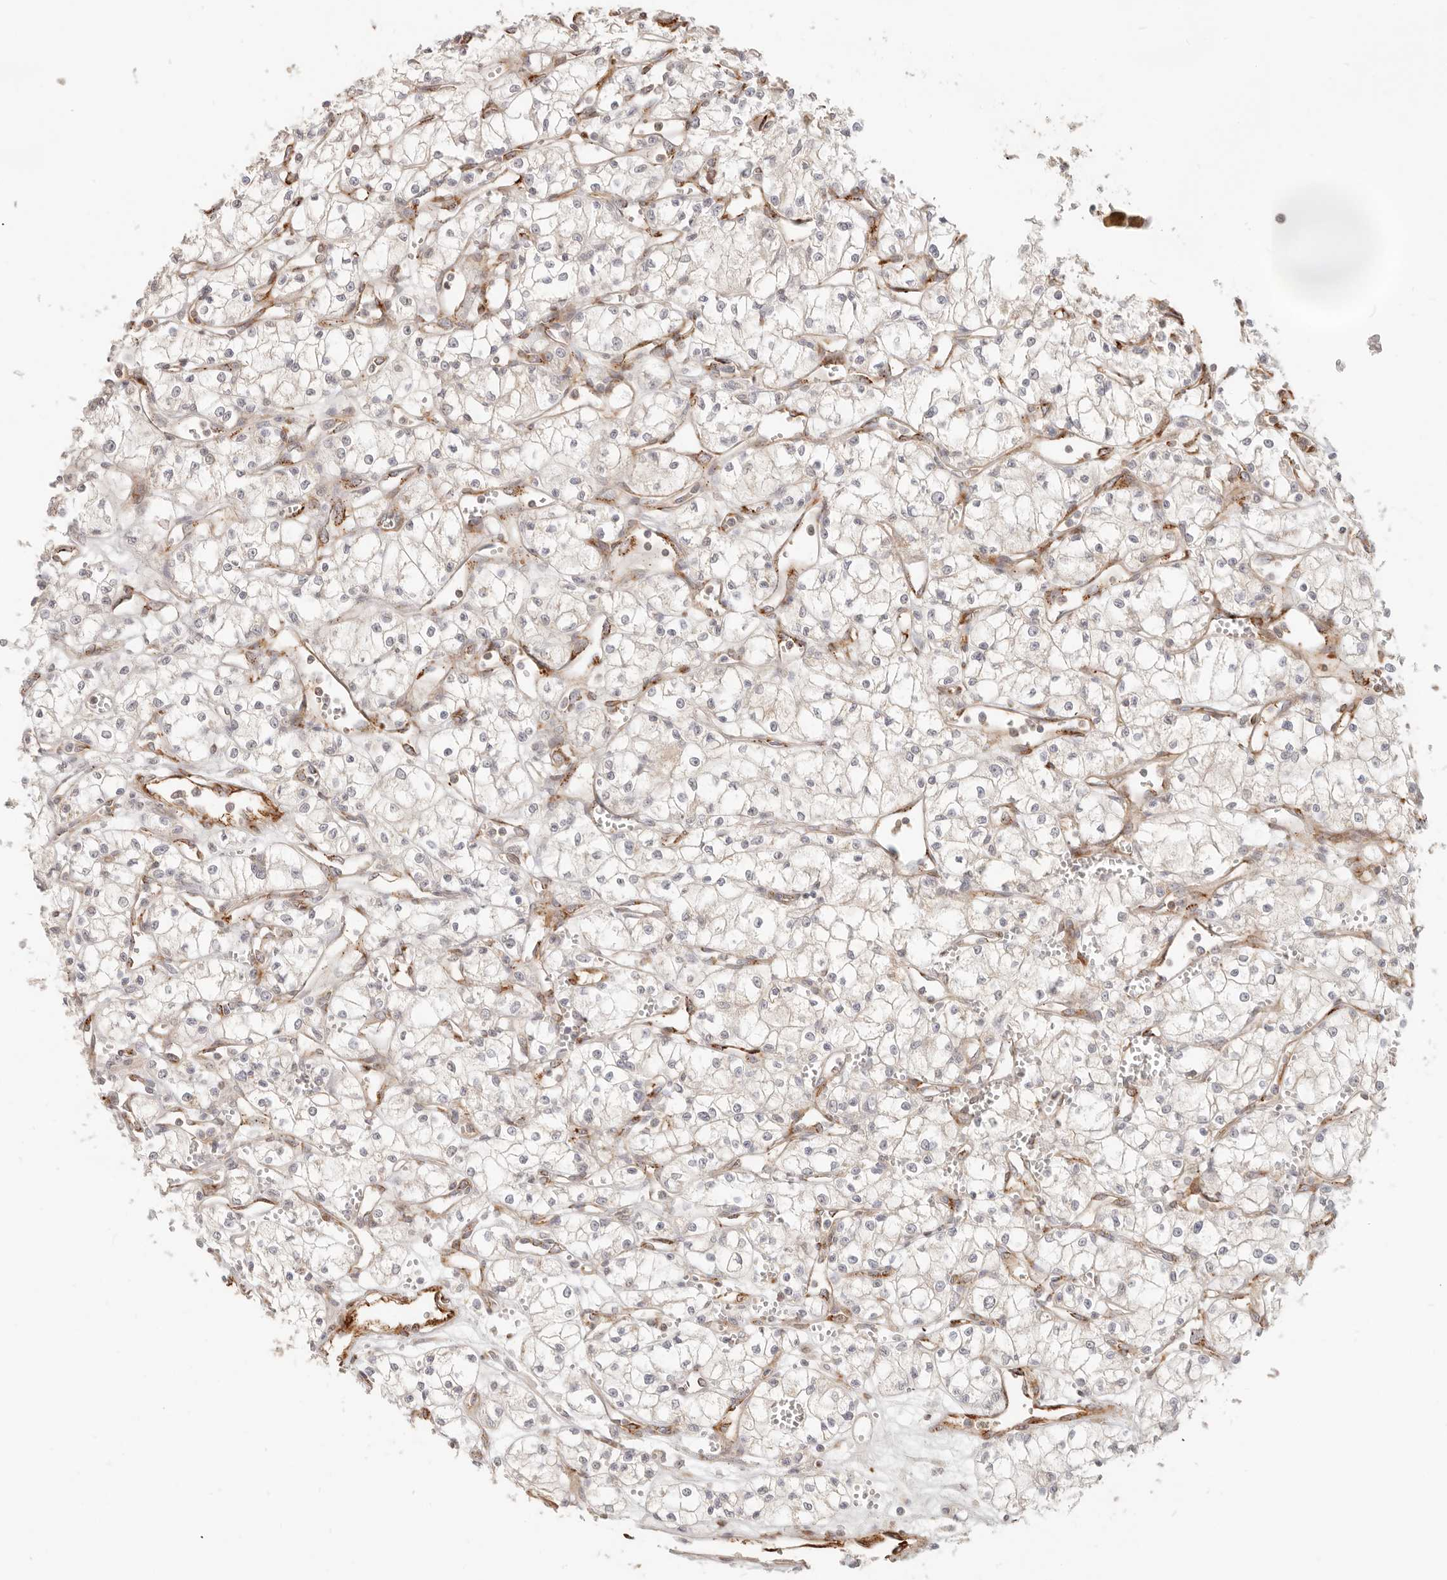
{"staining": {"intensity": "negative", "quantity": "none", "location": "none"}, "tissue": "renal cancer", "cell_type": "Tumor cells", "image_type": "cancer", "snomed": [{"axis": "morphology", "description": "Adenocarcinoma, NOS"}, {"axis": "topography", "description": "Kidney"}], "caption": "A photomicrograph of human renal cancer (adenocarcinoma) is negative for staining in tumor cells.", "gene": "SASS6", "patient": {"sex": "male", "age": 59}}